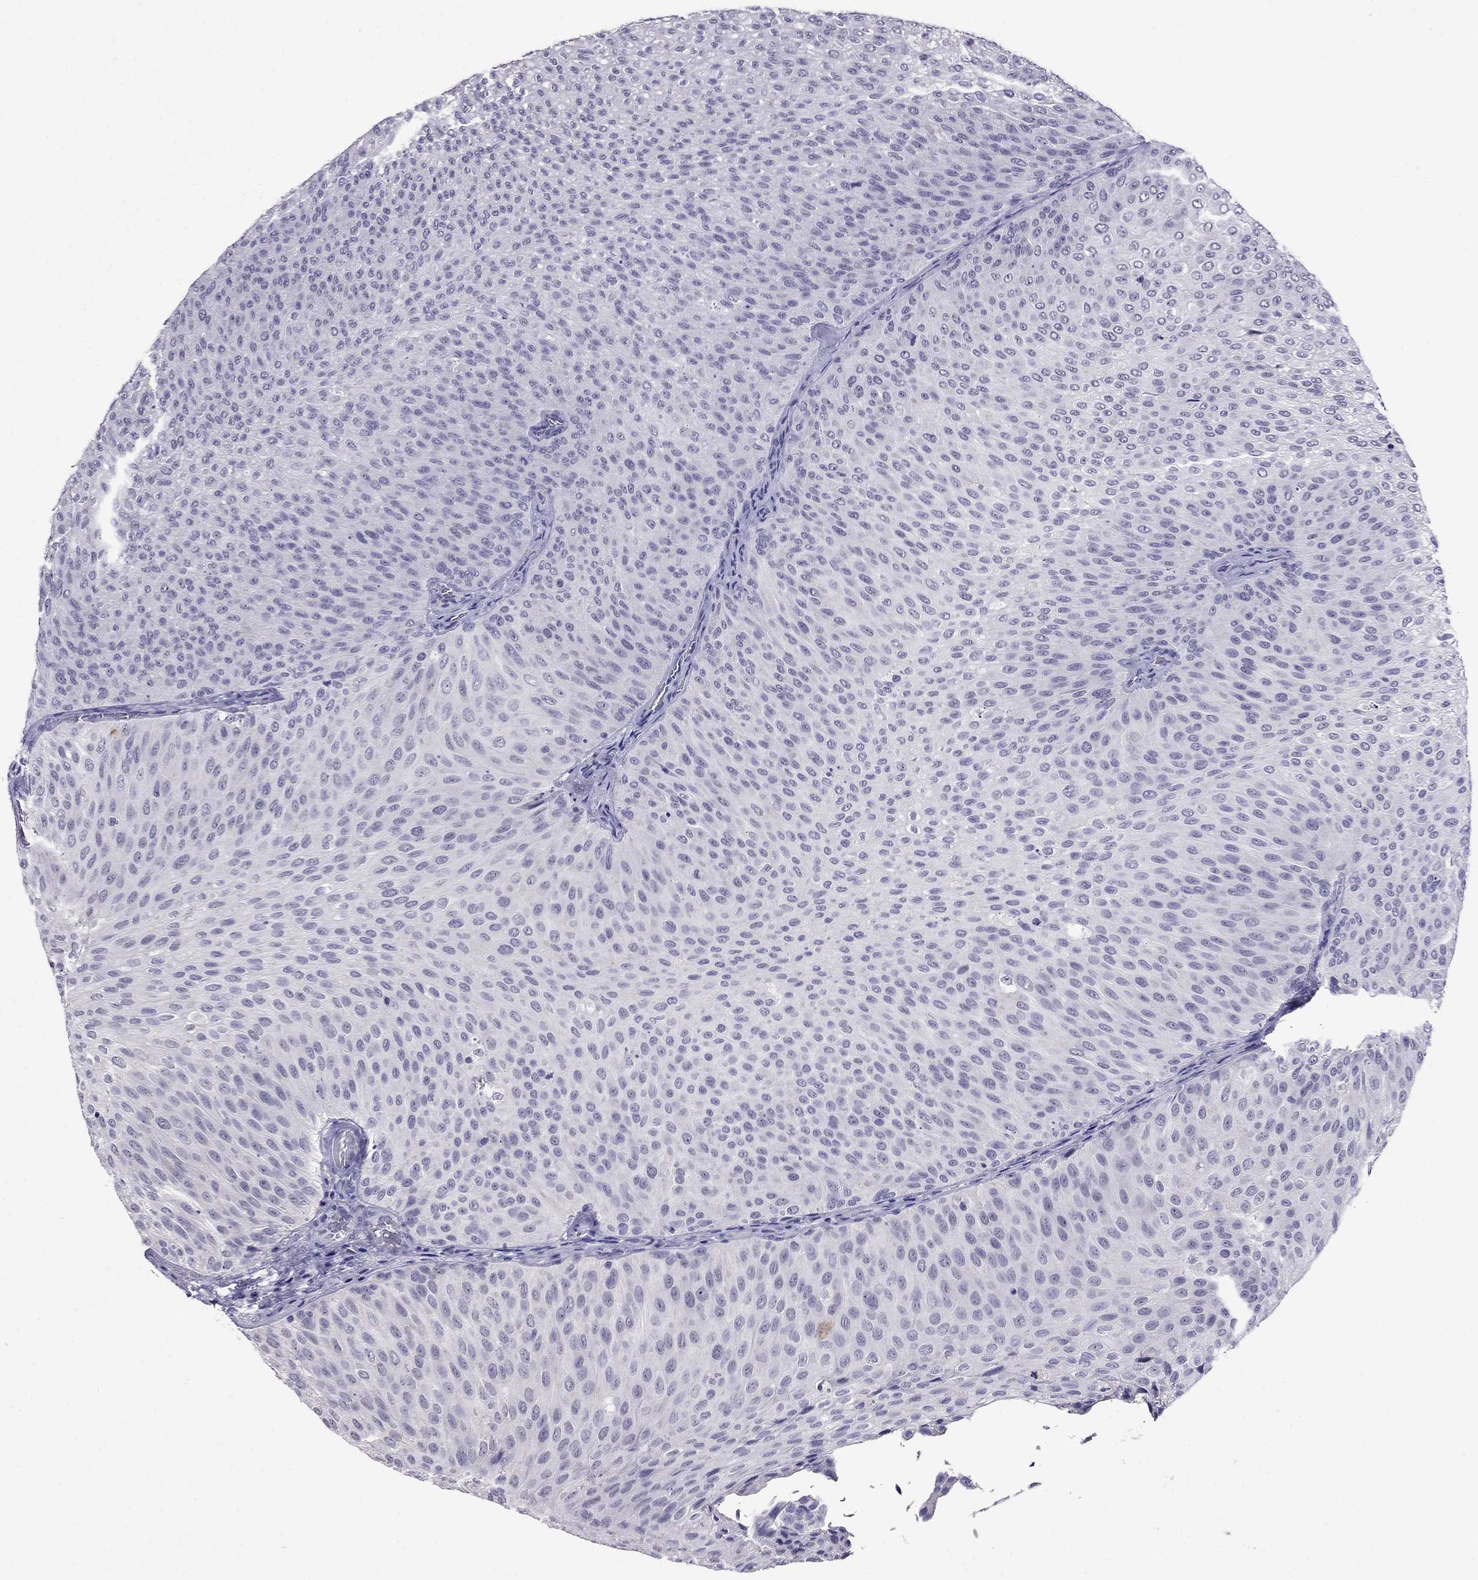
{"staining": {"intensity": "moderate", "quantity": "<25%", "location": "cytoplasmic/membranous"}, "tissue": "urothelial cancer", "cell_type": "Tumor cells", "image_type": "cancer", "snomed": [{"axis": "morphology", "description": "Urothelial carcinoma, Low grade"}, {"axis": "topography", "description": "Urinary bladder"}], "caption": "High-power microscopy captured an immunohistochemistry (IHC) histopathology image of urothelial cancer, revealing moderate cytoplasmic/membranous expression in approximately <25% of tumor cells. (IHC, brightfield microscopy, high magnification).", "gene": "OLFM4", "patient": {"sex": "male", "age": 78}}